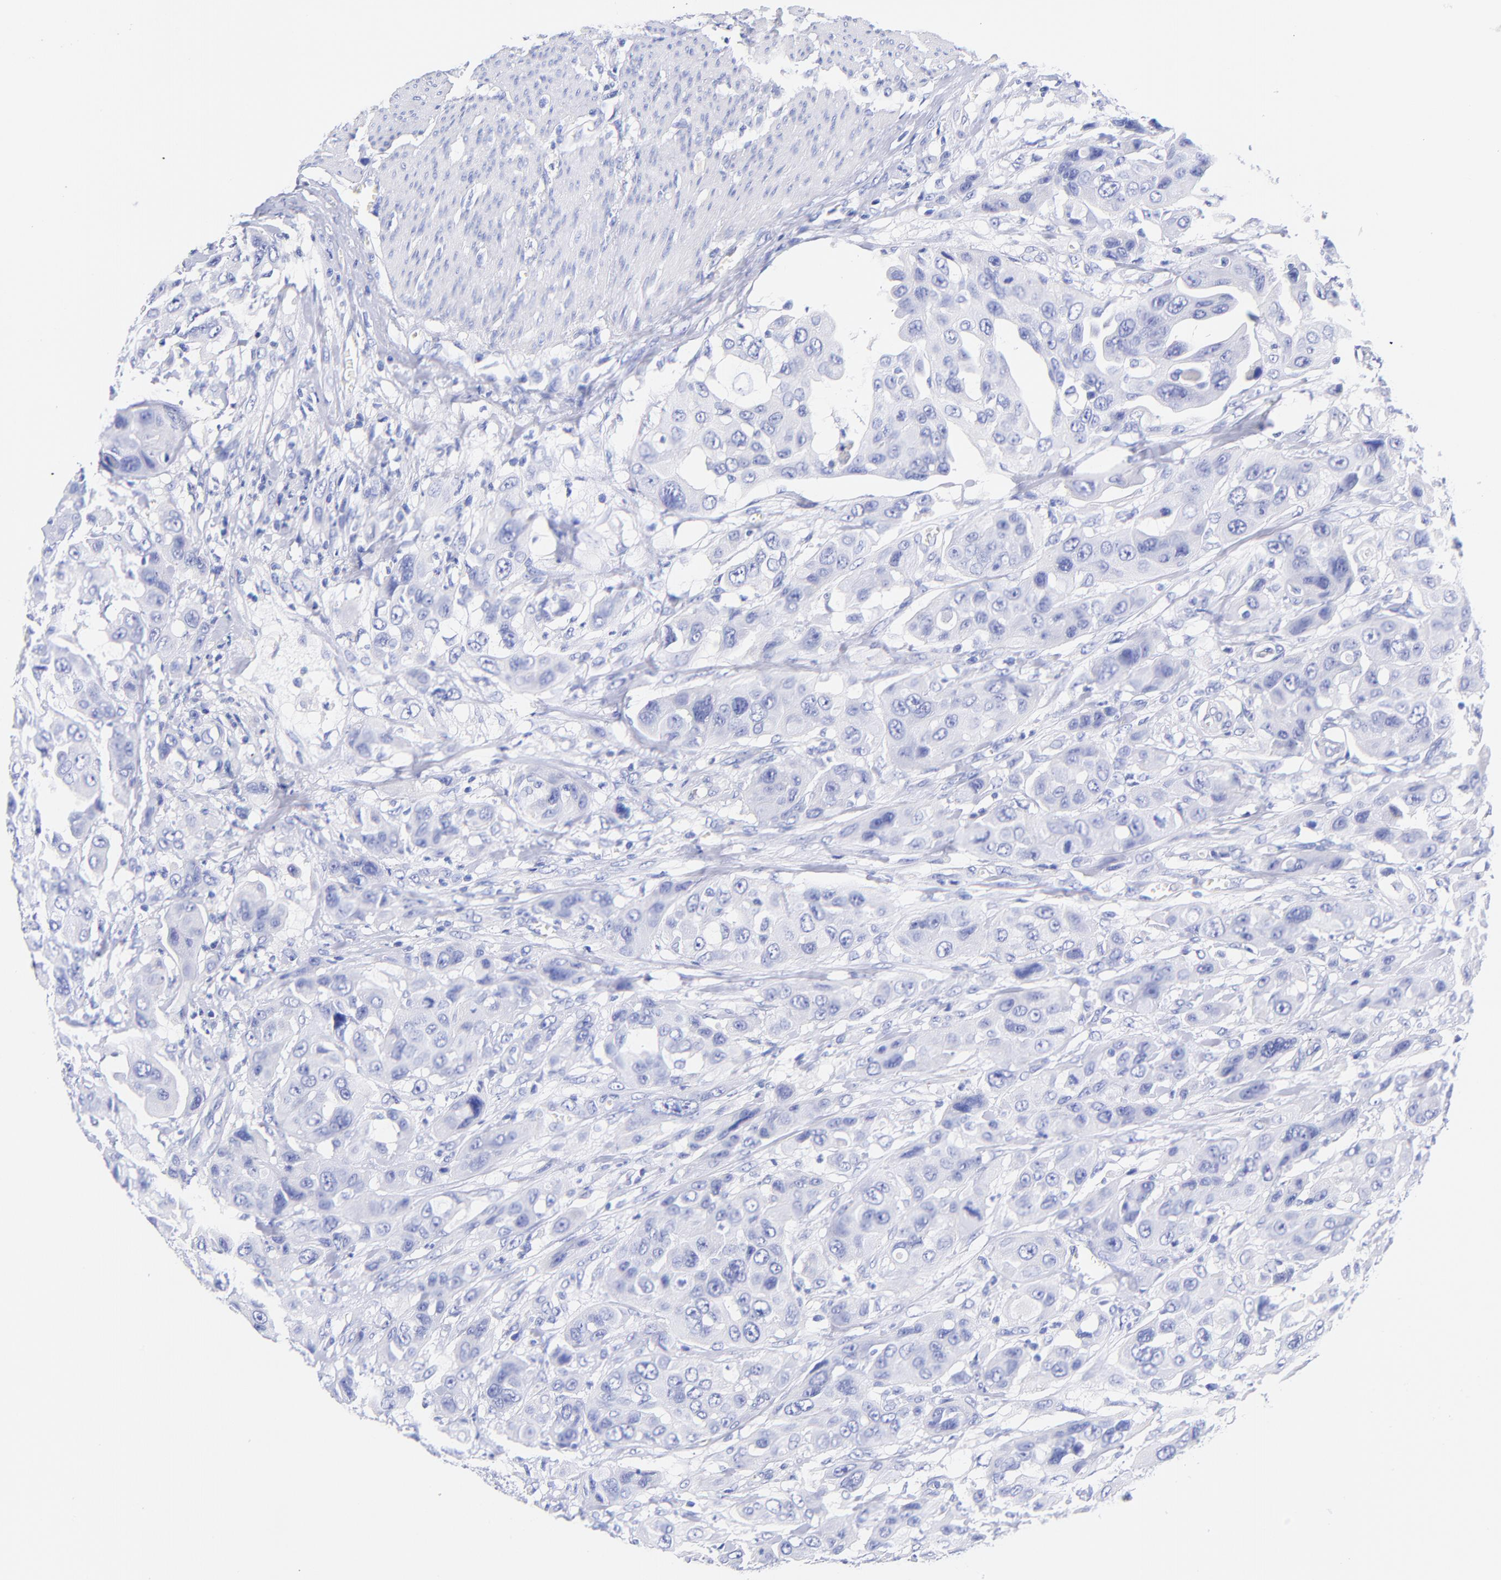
{"staining": {"intensity": "negative", "quantity": "none", "location": "none"}, "tissue": "urothelial cancer", "cell_type": "Tumor cells", "image_type": "cancer", "snomed": [{"axis": "morphology", "description": "Urothelial carcinoma, High grade"}, {"axis": "topography", "description": "Urinary bladder"}], "caption": "Immunohistochemistry (IHC) micrograph of human urothelial cancer stained for a protein (brown), which exhibits no positivity in tumor cells.", "gene": "GPHN", "patient": {"sex": "male", "age": 73}}